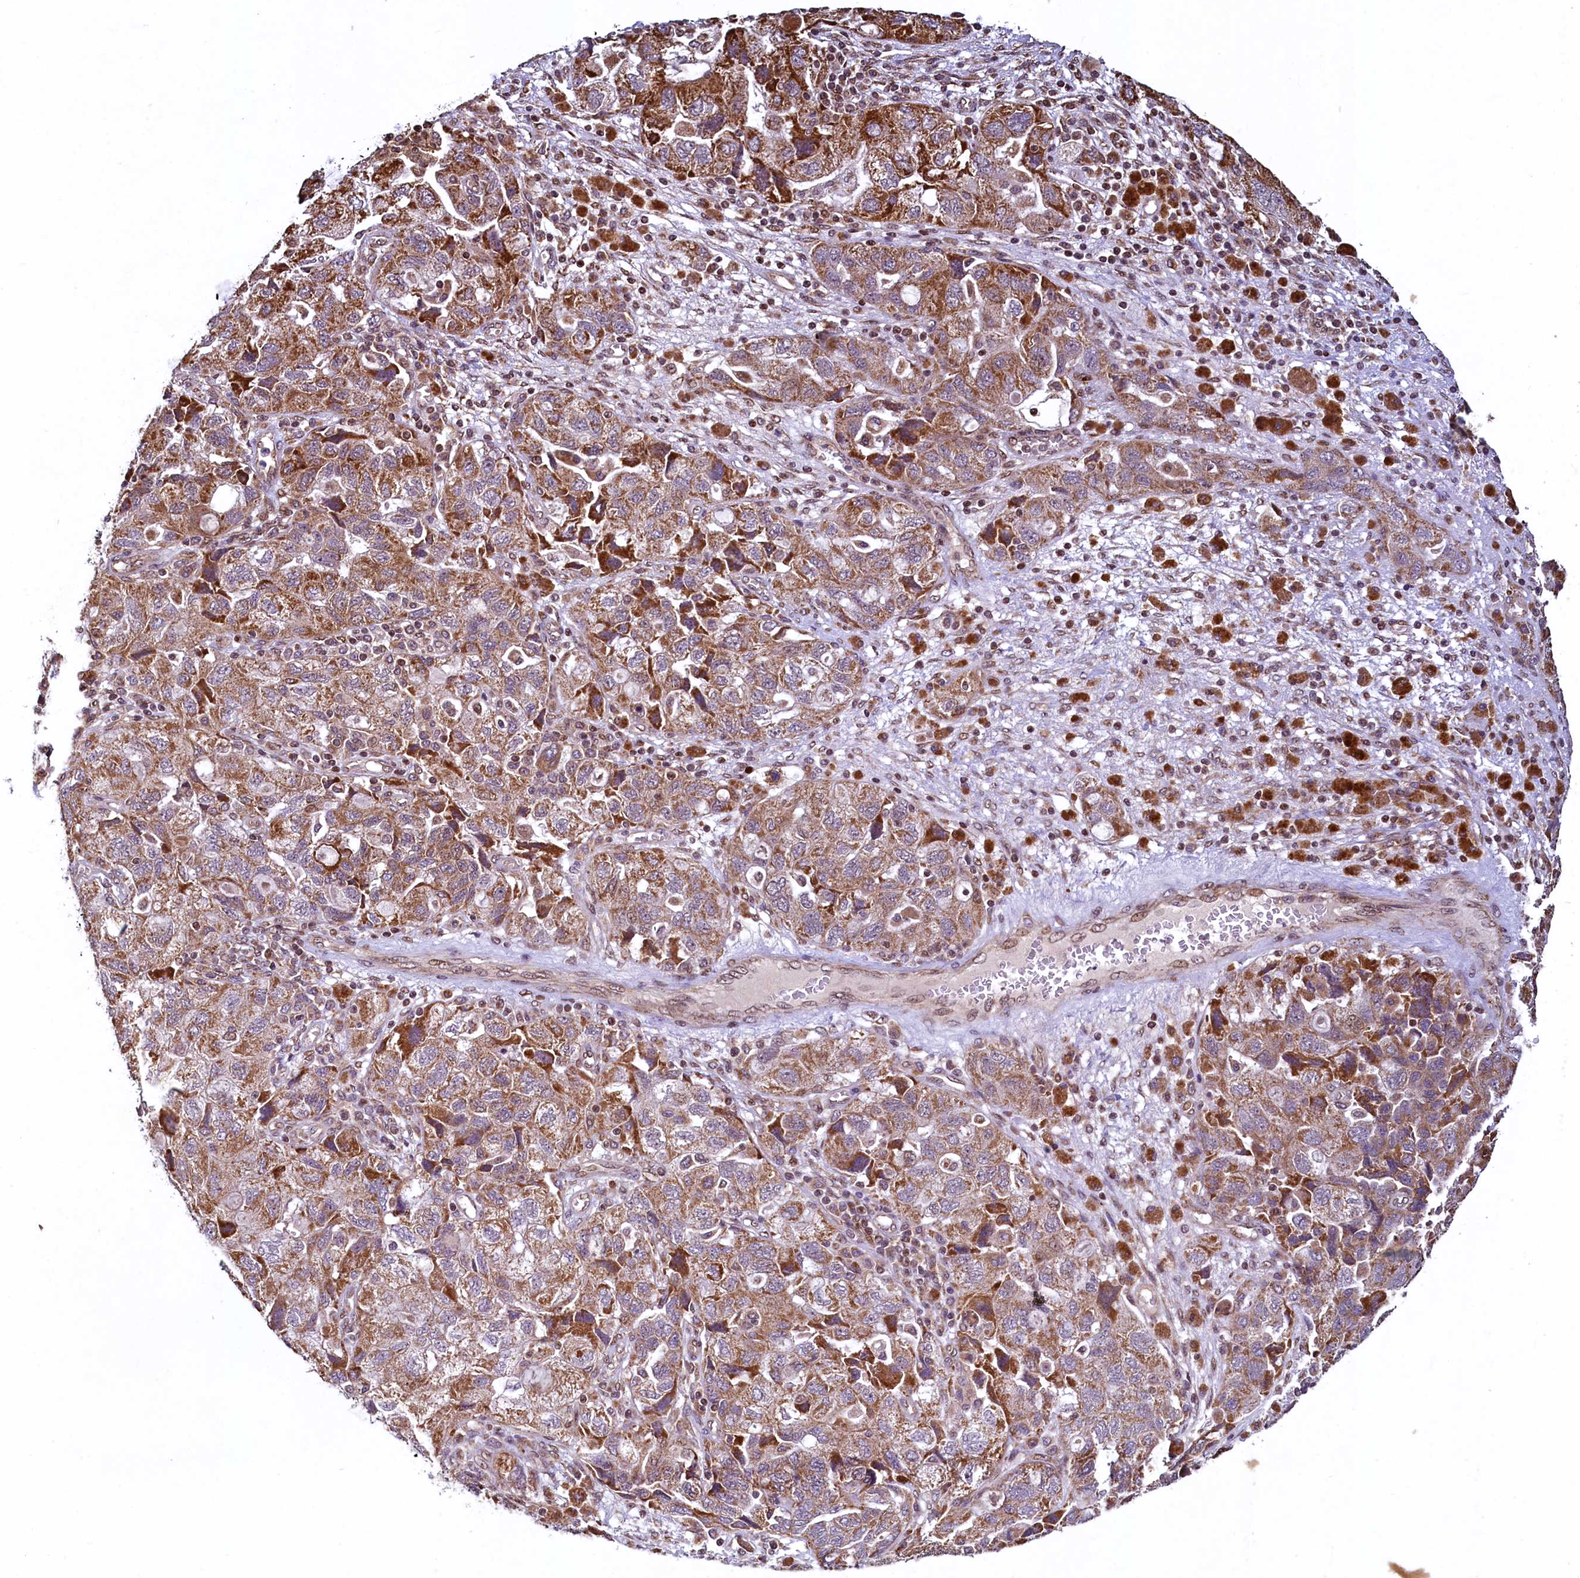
{"staining": {"intensity": "moderate", "quantity": ">75%", "location": "cytoplasmic/membranous"}, "tissue": "ovarian cancer", "cell_type": "Tumor cells", "image_type": "cancer", "snomed": [{"axis": "morphology", "description": "Carcinoma, NOS"}, {"axis": "morphology", "description": "Cystadenocarcinoma, serous, NOS"}, {"axis": "topography", "description": "Ovary"}], "caption": "Brown immunohistochemical staining in human ovarian cancer reveals moderate cytoplasmic/membranous staining in about >75% of tumor cells. (Stains: DAB in brown, nuclei in blue, Microscopy: brightfield microscopy at high magnification).", "gene": "ZNF577", "patient": {"sex": "female", "age": 69}}